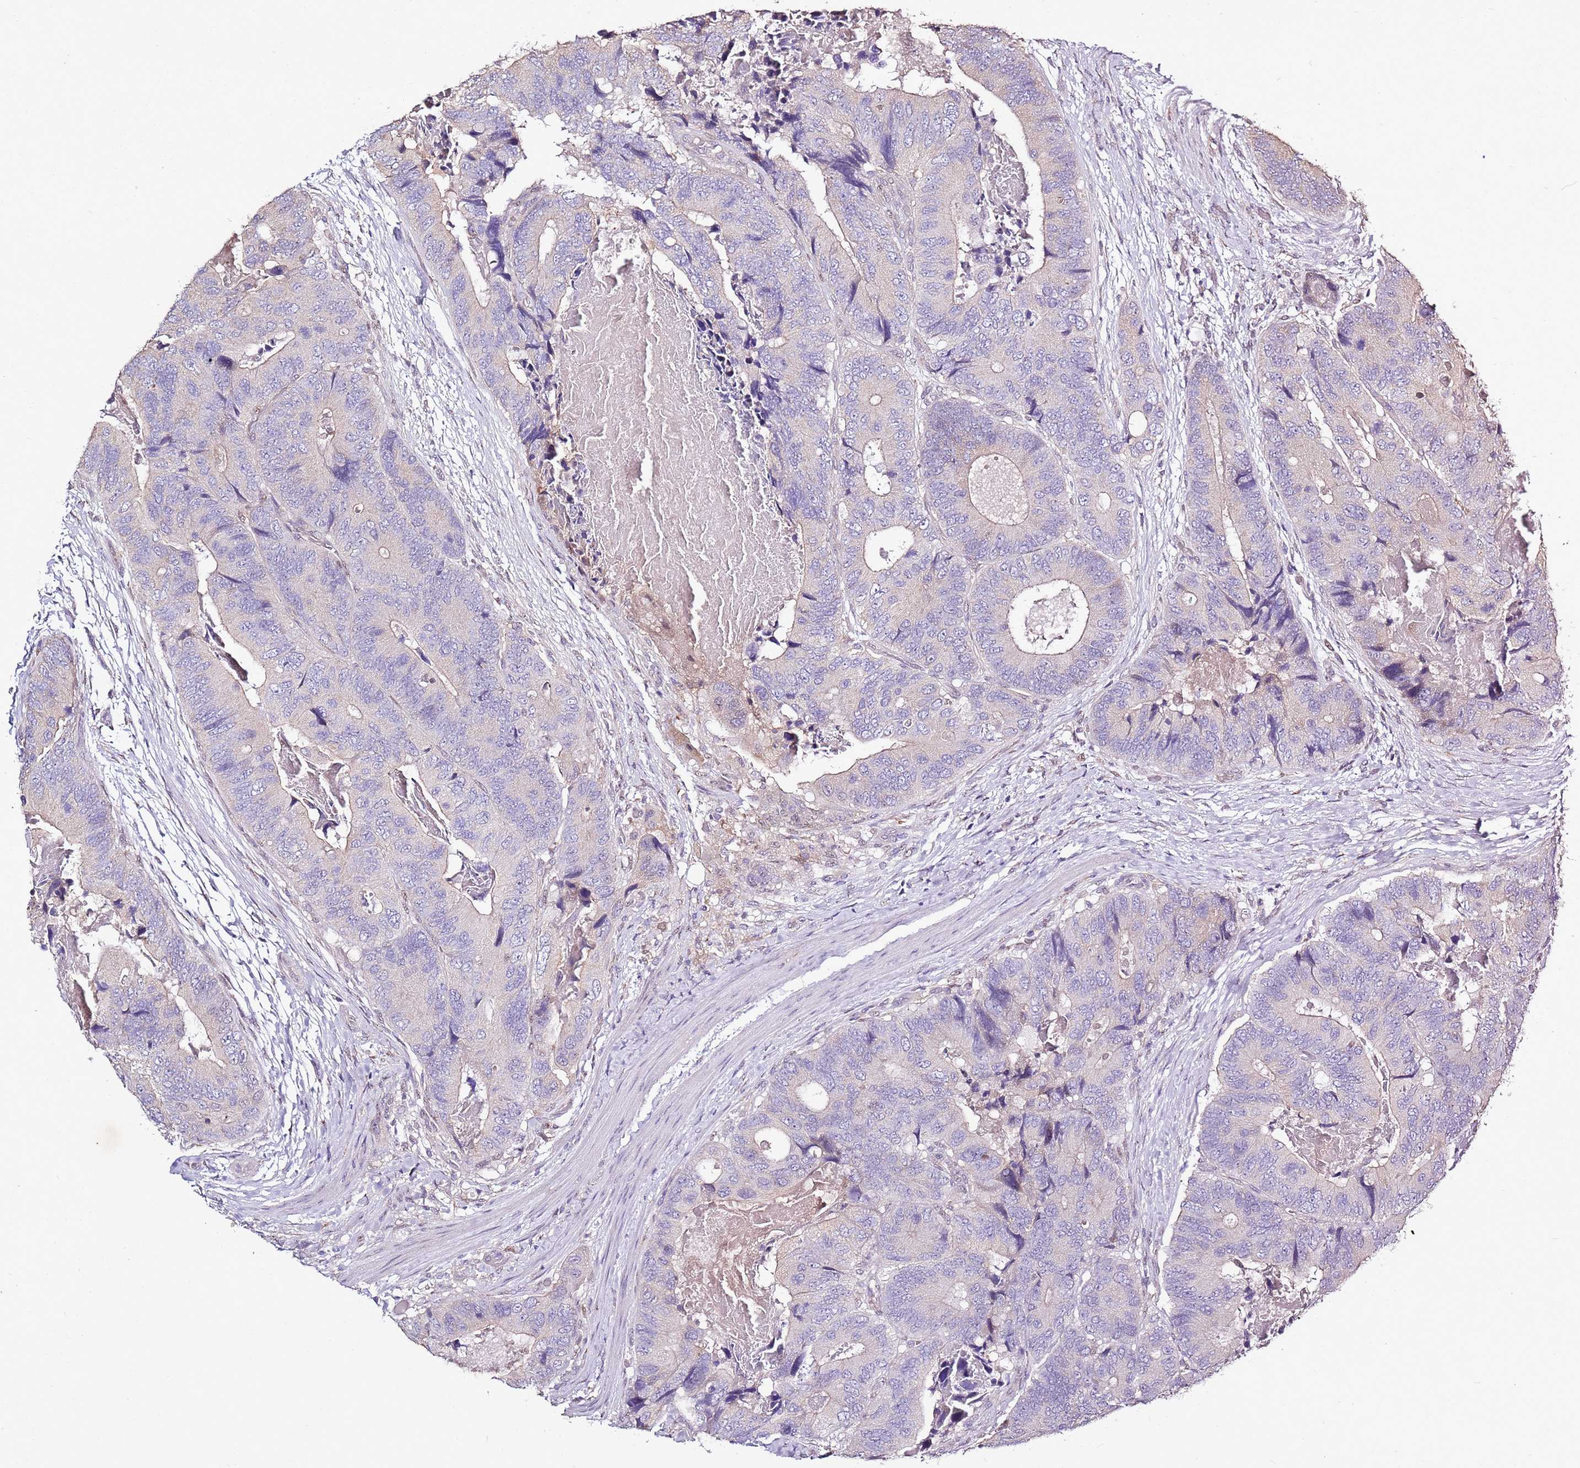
{"staining": {"intensity": "negative", "quantity": "none", "location": "none"}, "tissue": "colorectal cancer", "cell_type": "Tumor cells", "image_type": "cancer", "snomed": [{"axis": "morphology", "description": "Adenocarcinoma, NOS"}, {"axis": "topography", "description": "Colon"}], "caption": "Protein analysis of colorectal cancer (adenocarcinoma) shows no significant positivity in tumor cells. The staining was performed using DAB (3,3'-diaminobenzidine) to visualize the protein expression in brown, while the nuclei were stained in blue with hematoxylin (Magnification: 20x).", "gene": "CAPN9", "patient": {"sex": "male", "age": 84}}